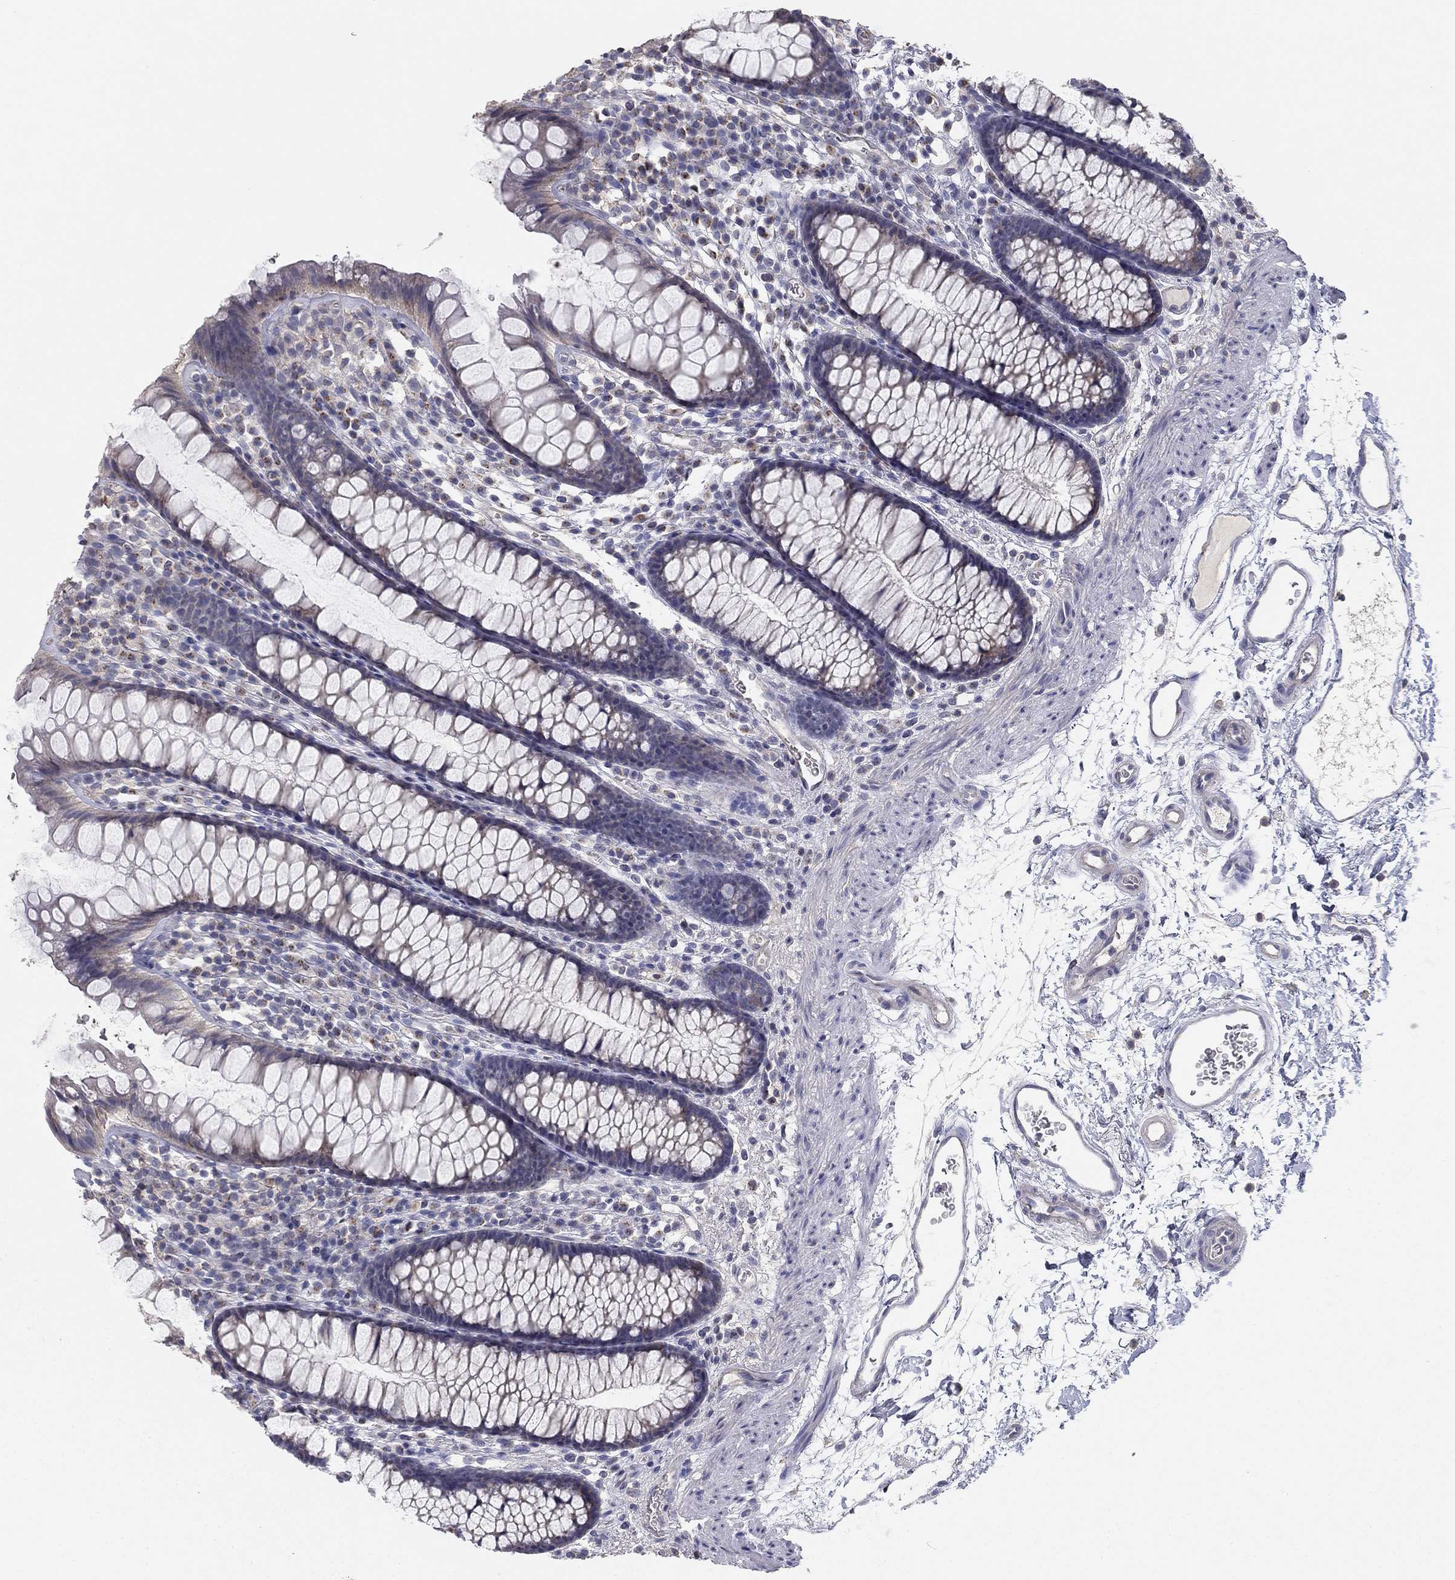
{"staining": {"intensity": "negative", "quantity": "none", "location": "none"}, "tissue": "colon", "cell_type": "Endothelial cells", "image_type": "normal", "snomed": [{"axis": "morphology", "description": "Normal tissue, NOS"}, {"axis": "topography", "description": "Colon"}], "caption": "Colon was stained to show a protein in brown. There is no significant expression in endothelial cells. (DAB (3,3'-diaminobenzidine) IHC visualized using brightfield microscopy, high magnification).", "gene": "SEPTIN3", "patient": {"sex": "male", "age": 76}}